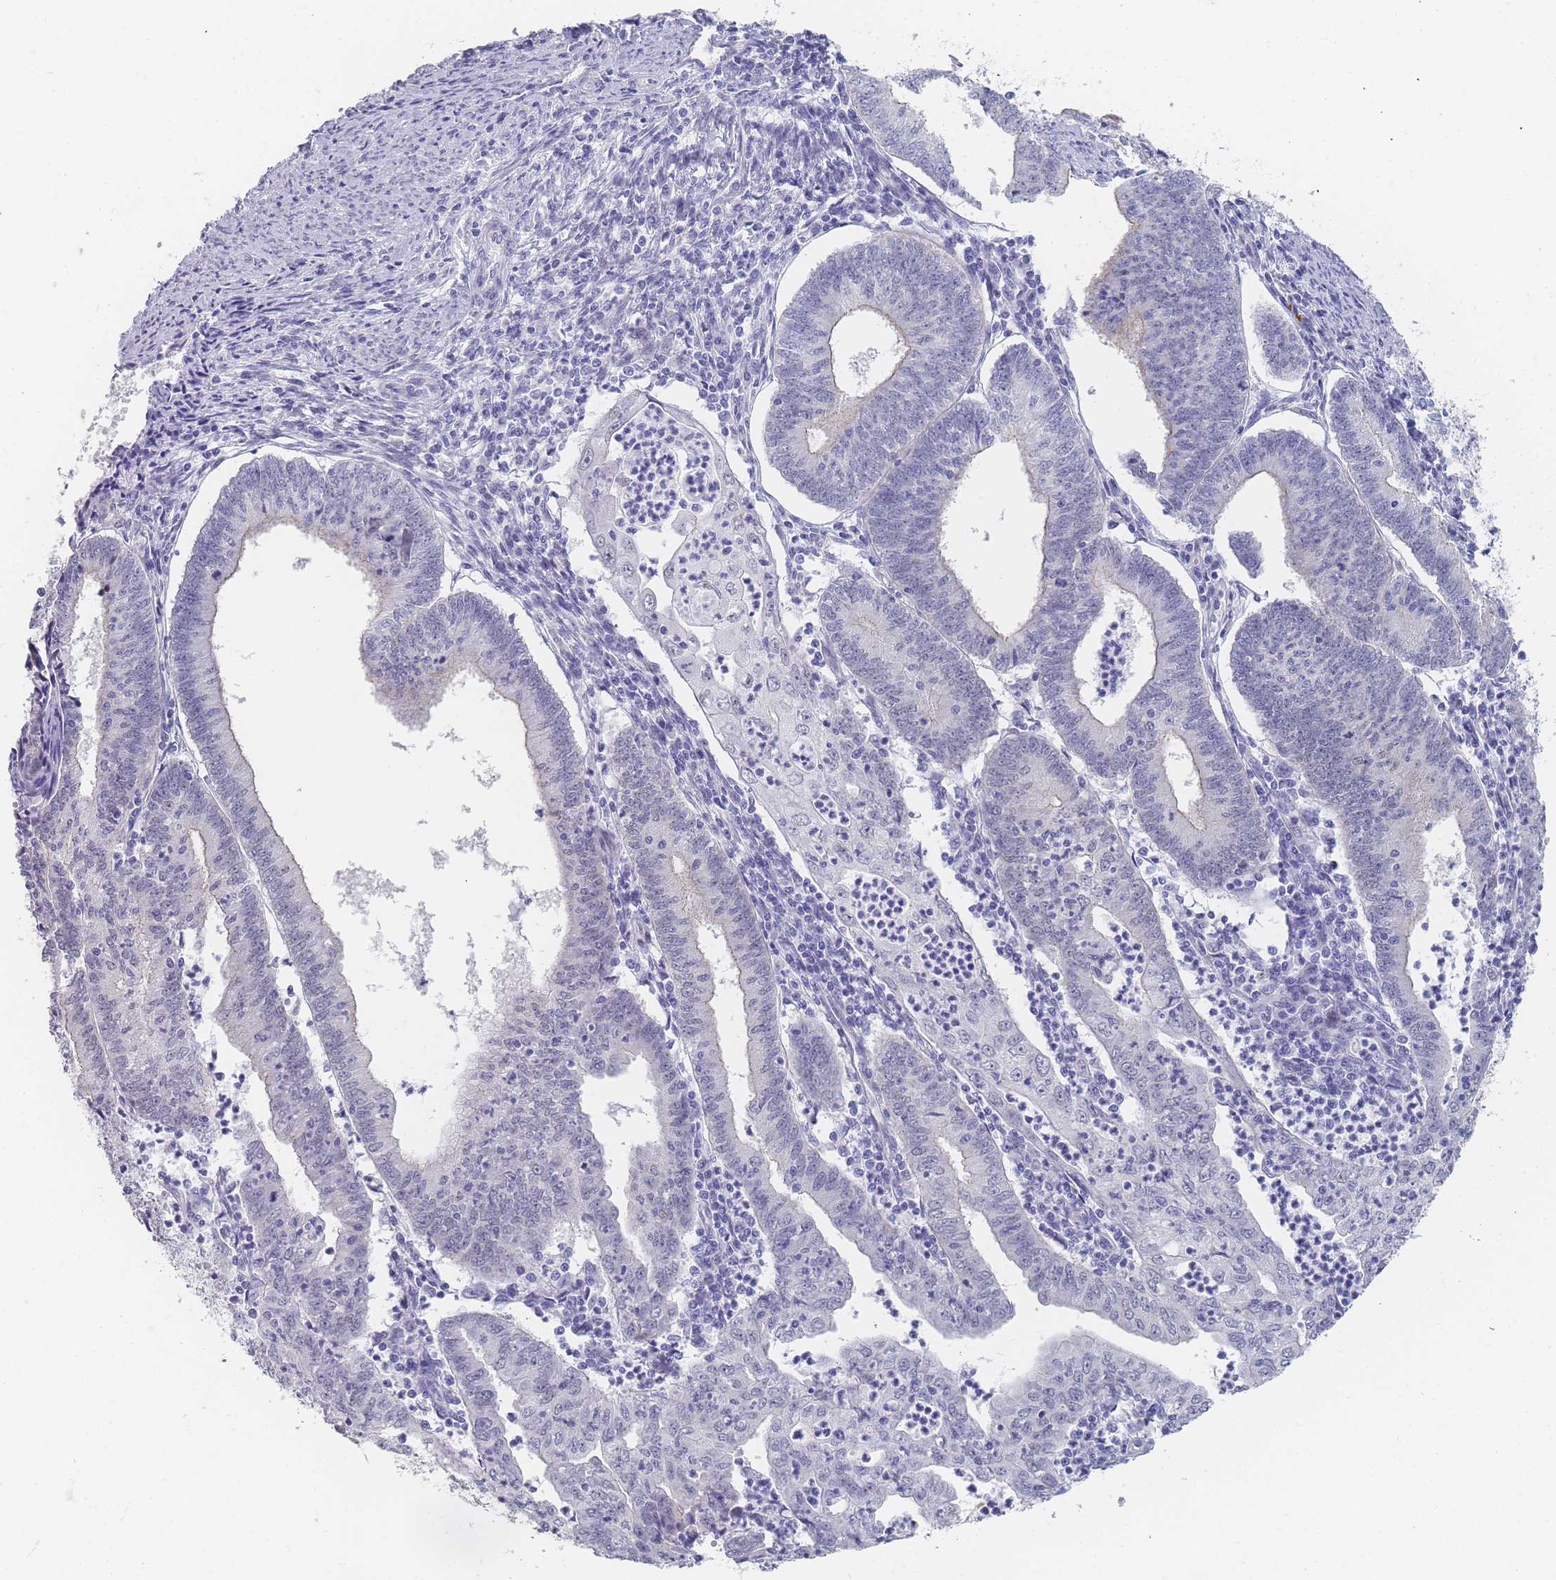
{"staining": {"intensity": "negative", "quantity": "none", "location": "none"}, "tissue": "endometrial cancer", "cell_type": "Tumor cells", "image_type": "cancer", "snomed": [{"axis": "morphology", "description": "Adenocarcinoma, NOS"}, {"axis": "topography", "description": "Endometrium"}], "caption": "An IHC histopathology image of endometrial cancer (adenocarcinoma) is shown. There is no staining in tumor cells of endometrial cancer (adenocarcinoma).", "gene": "IMPG1", "patient": {"sex": "female", "age": 60}}